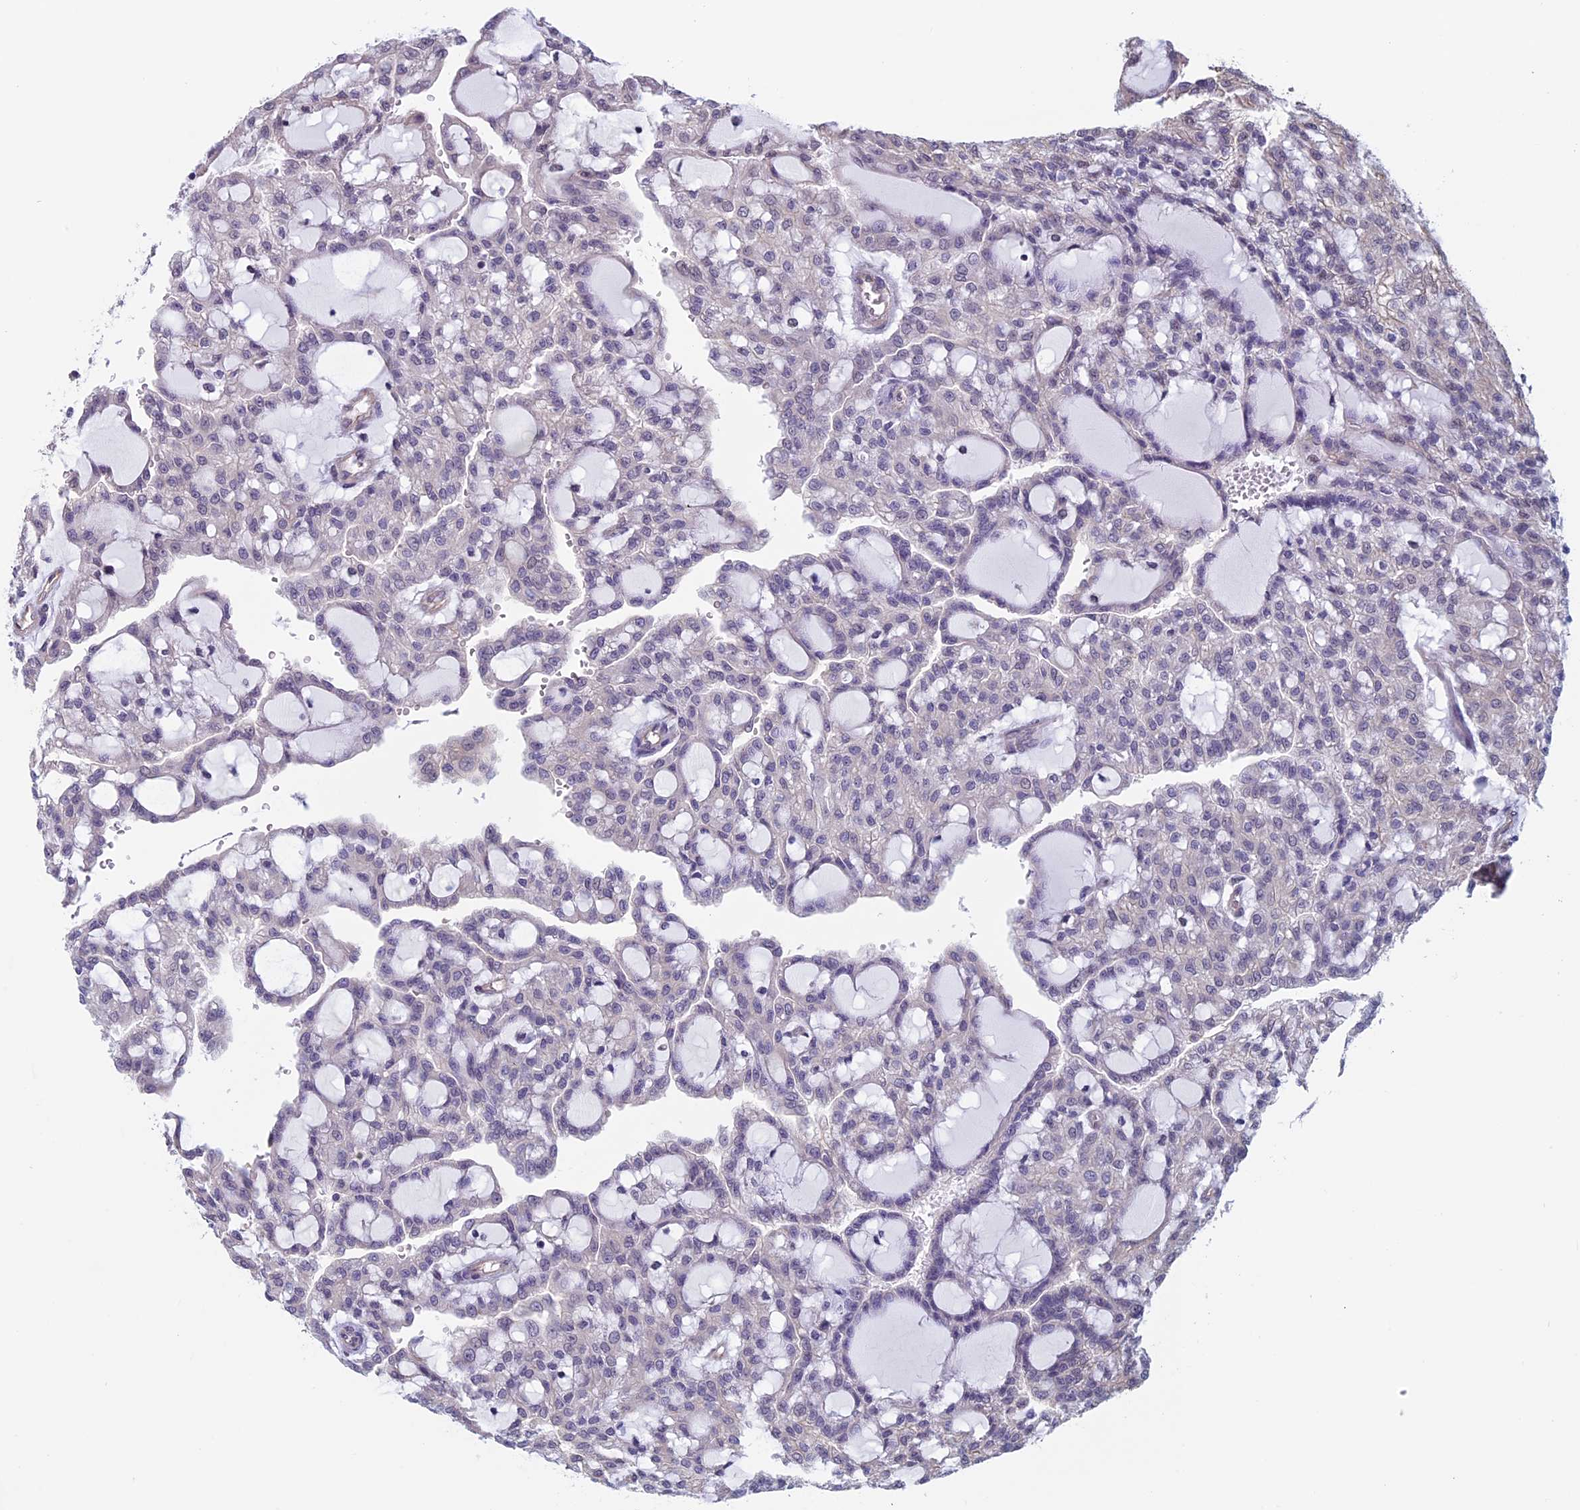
{"staining": {"intensity": "weak", "quantity": "<25%", "location": "nuclear"}, "tissue": "renal cancer", "cell_type": "Tumor cells", "image_type": "cancer", "snomed": [{"axis": "morphology", "description": "Adenocarcinoma, NOS"}, {"axis": "topography", "description": "Kidney"}], "caption": "Histopathology image shows no protein positivity in tumor cells of renal adenocarcinoma tissue.", "gene": "SLC1A6", "patient": {"sex": "male", "age": 63}}